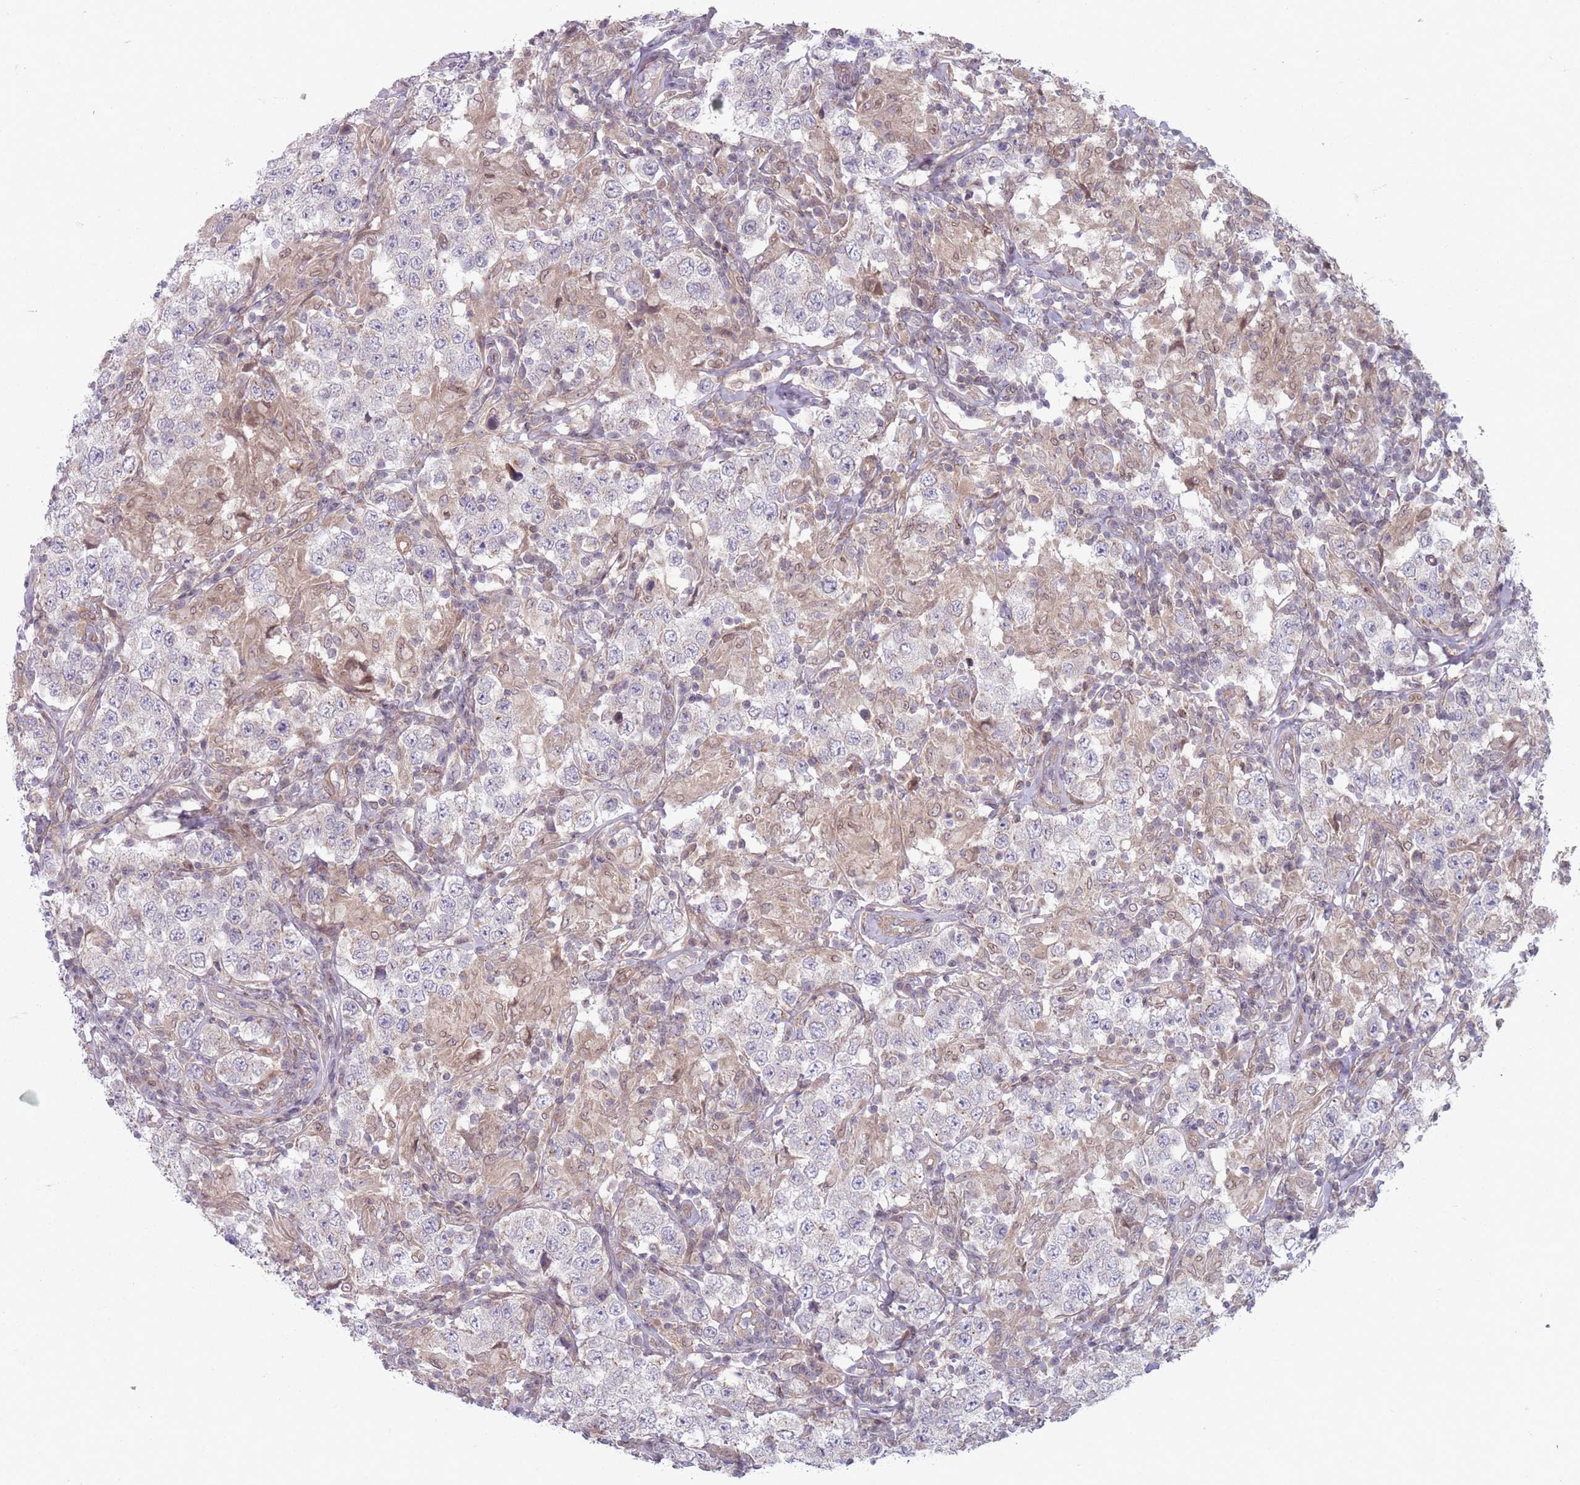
{"staining": {"intensity": "moderate", "quantity": "<25%", "location": "cytoplasmic/membranous"}, "tissue": "testis cancer", "cell_type": "Tumor cells", "image_type": "cancer", "snomed": [{"axis": "morphology", "description": "Seminoma, NOS"}, {"axis": "morphology", "description": "Carcinoma, Embryonal, NOS"}, {"axis": "topography", "description": "Testis"}], "caption": "This is an image of immunohistochemistry staining of embryonal carcinoma (testis), which shows moderate staining in the cytoplasmic/membranous of tumor cells.", "gene": "VRK2", "patient": {"sex": "male", "age": 41}}